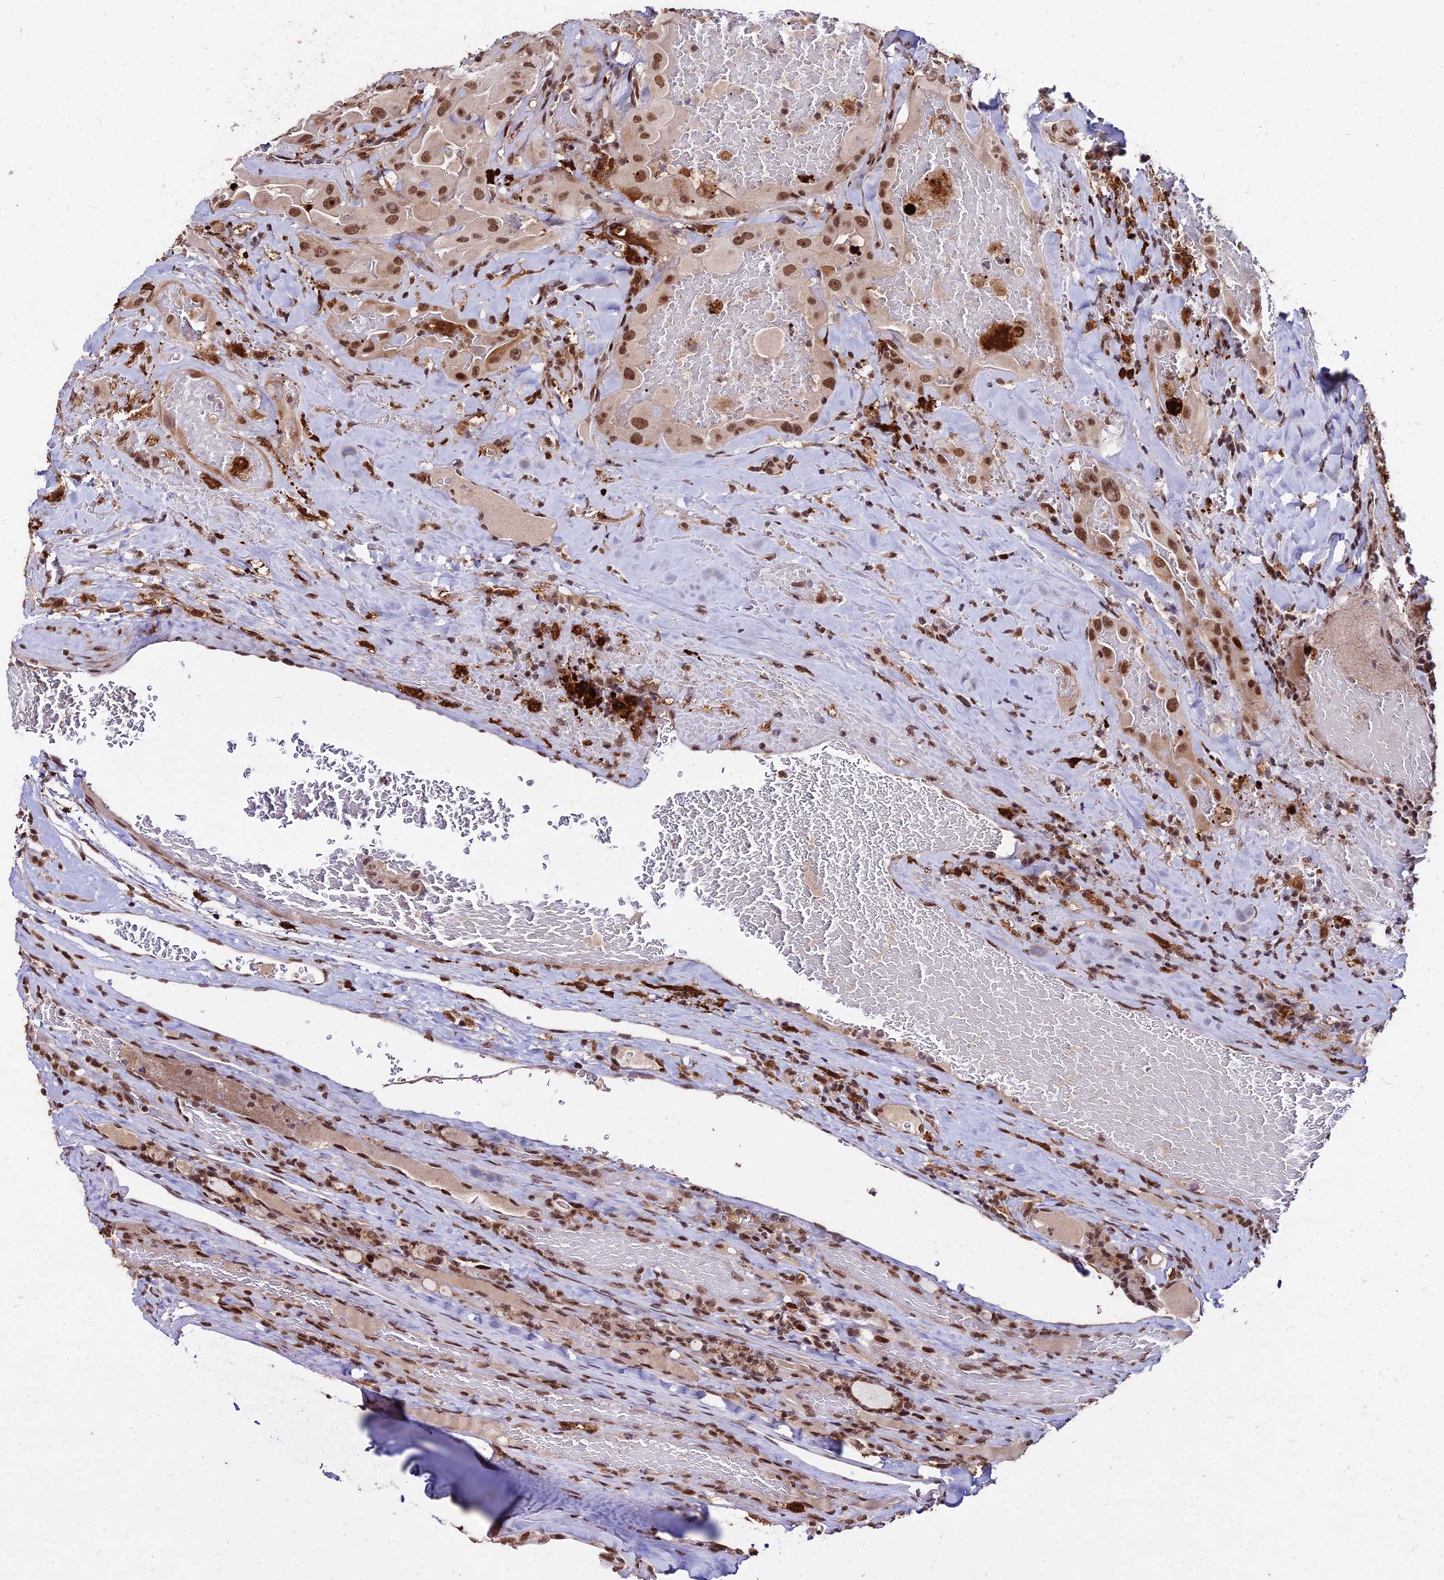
{"staining": {"intensity": "moderate", "quantity": ">75%", "location": "nuclear"}, "tissue": "thyroid cancer", "cell_type": "Tumor cells", "image_type": "cancer", "snomed": [{"axis": "morphology", "description": "Papillary adenocarcinoma, NOS"}, {"axis": "topography", "description": "Thyroid gland"}], "caption": "Approximately >75% of tumor cells in human thyroid papillary adenocarcinoma display moderate nuclear protein expression as visualized by brown immunohistochemical staining.", "gene": "ZBED4", "patient": {"sex": "female", "age": 72}}